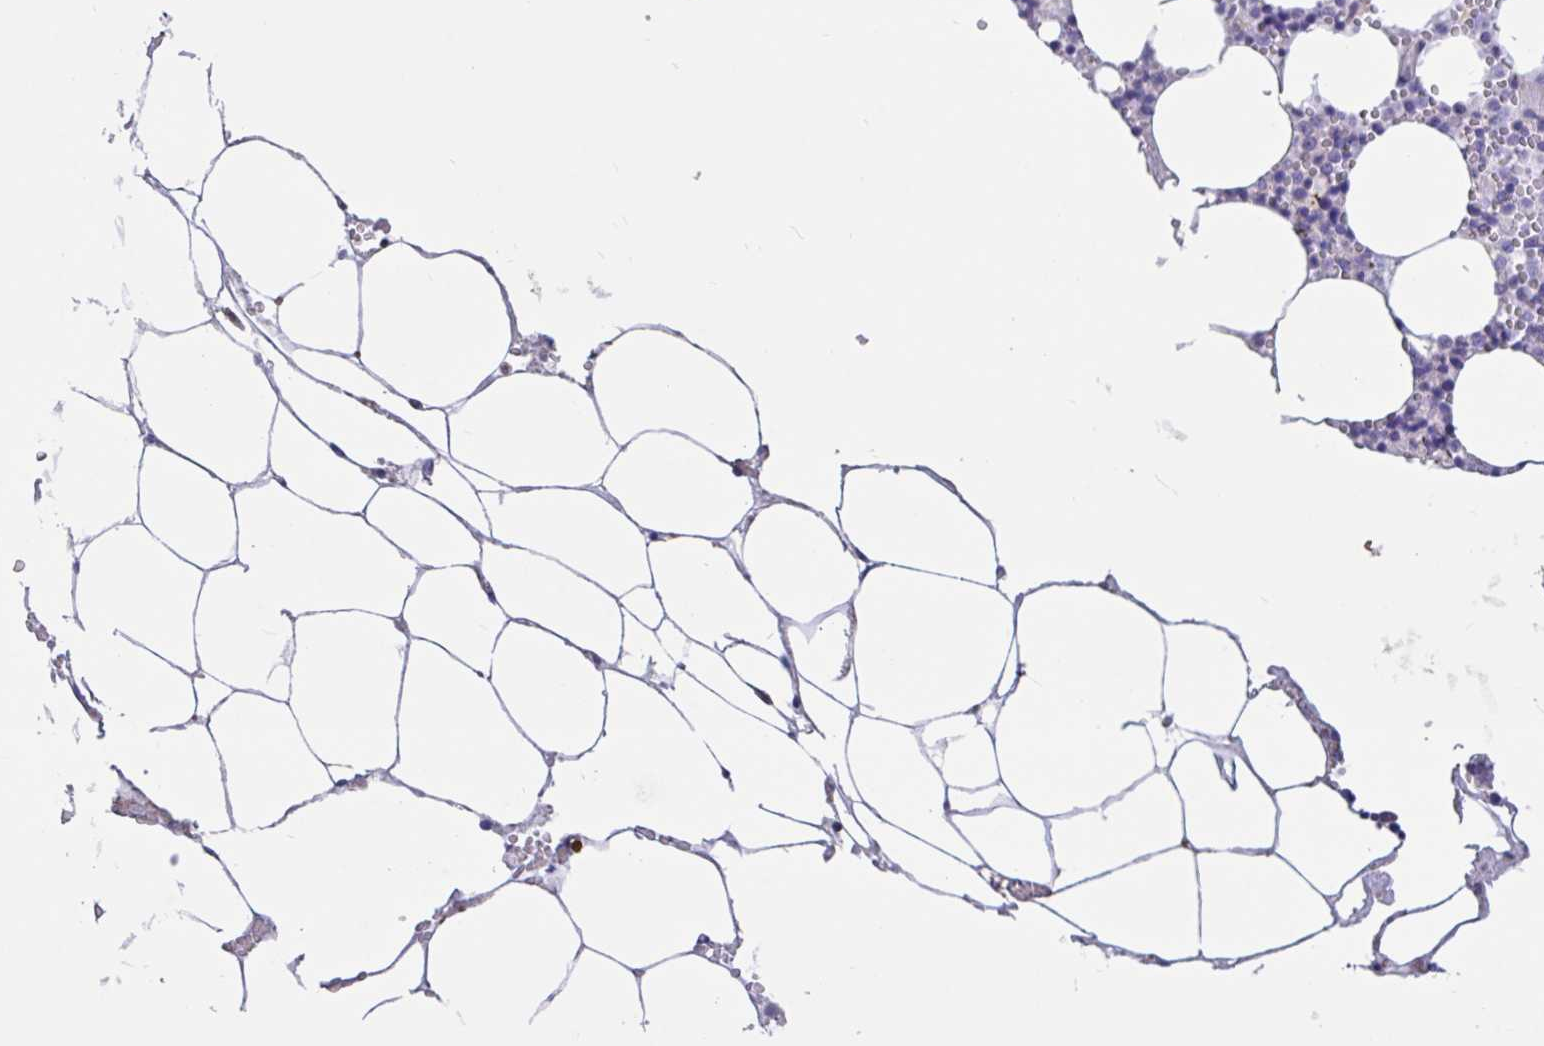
{"staining": {"intensity": "moderate", "quantity": "<25%", "location": "nuclear"}, "tissue": "bone marrow", "cell_type": "Hematopoietic cells", "image_type": "normal", "snomed": [{"axis": "morphology", "description": "Normal tissue, NOS"}, {"axis": "topography", "description": "Bone marrow"}], "caption": "This is a photomicrograph of immunohistochemistry staining of benign bone marrow, which shows moderate expression in the nuclear of hematopoietic cells.", "gene": "DDX39A", "patient": {"sex": "male", "age": 54}}